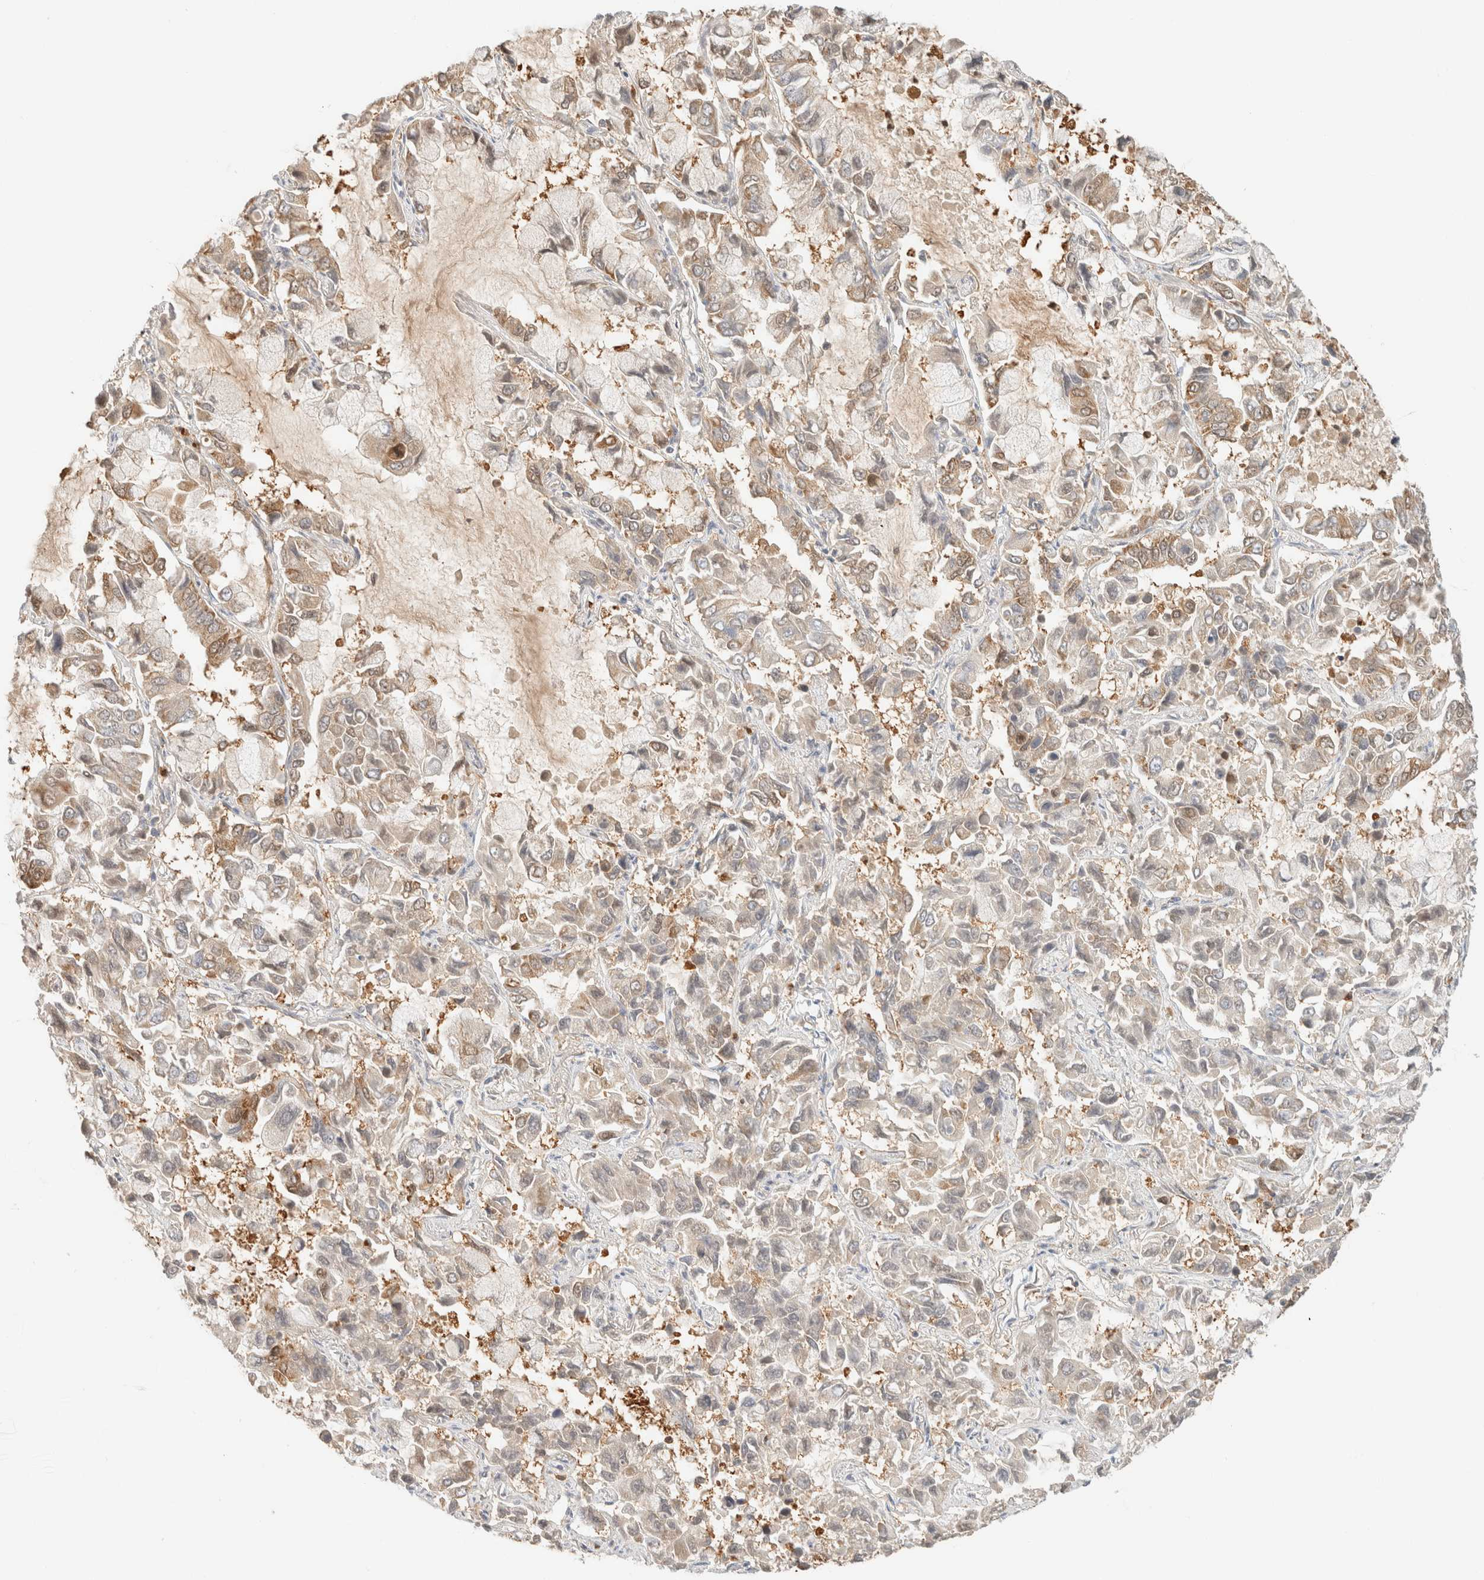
{"staining": {"intensity": "weak", "quantity": ">75%", "location": "cytoplasmic/membranous"}, "tissue": "lung cancer", "cell_type": "Tumor cells", "image_type": "cancer", "snomed": [{"axis": "morphology", "description": "Adenocarcinoma, NOS"}, {"axis": "topography", "description": "Lung"}], "caption": "Protein positivity by immunohistochemistry demonstrates weak cytoplasmic/membranous expression in approximately >75% of tumor cells in lung adenocarcinoma. Using DAB (3,3'-diaminobenzidine) (brown) and hematoxylin (blue) stains, captured at high magnification using brightfield microscopy.", "gene": "GPI", "patient": {"sex": "male", "age": 64}}